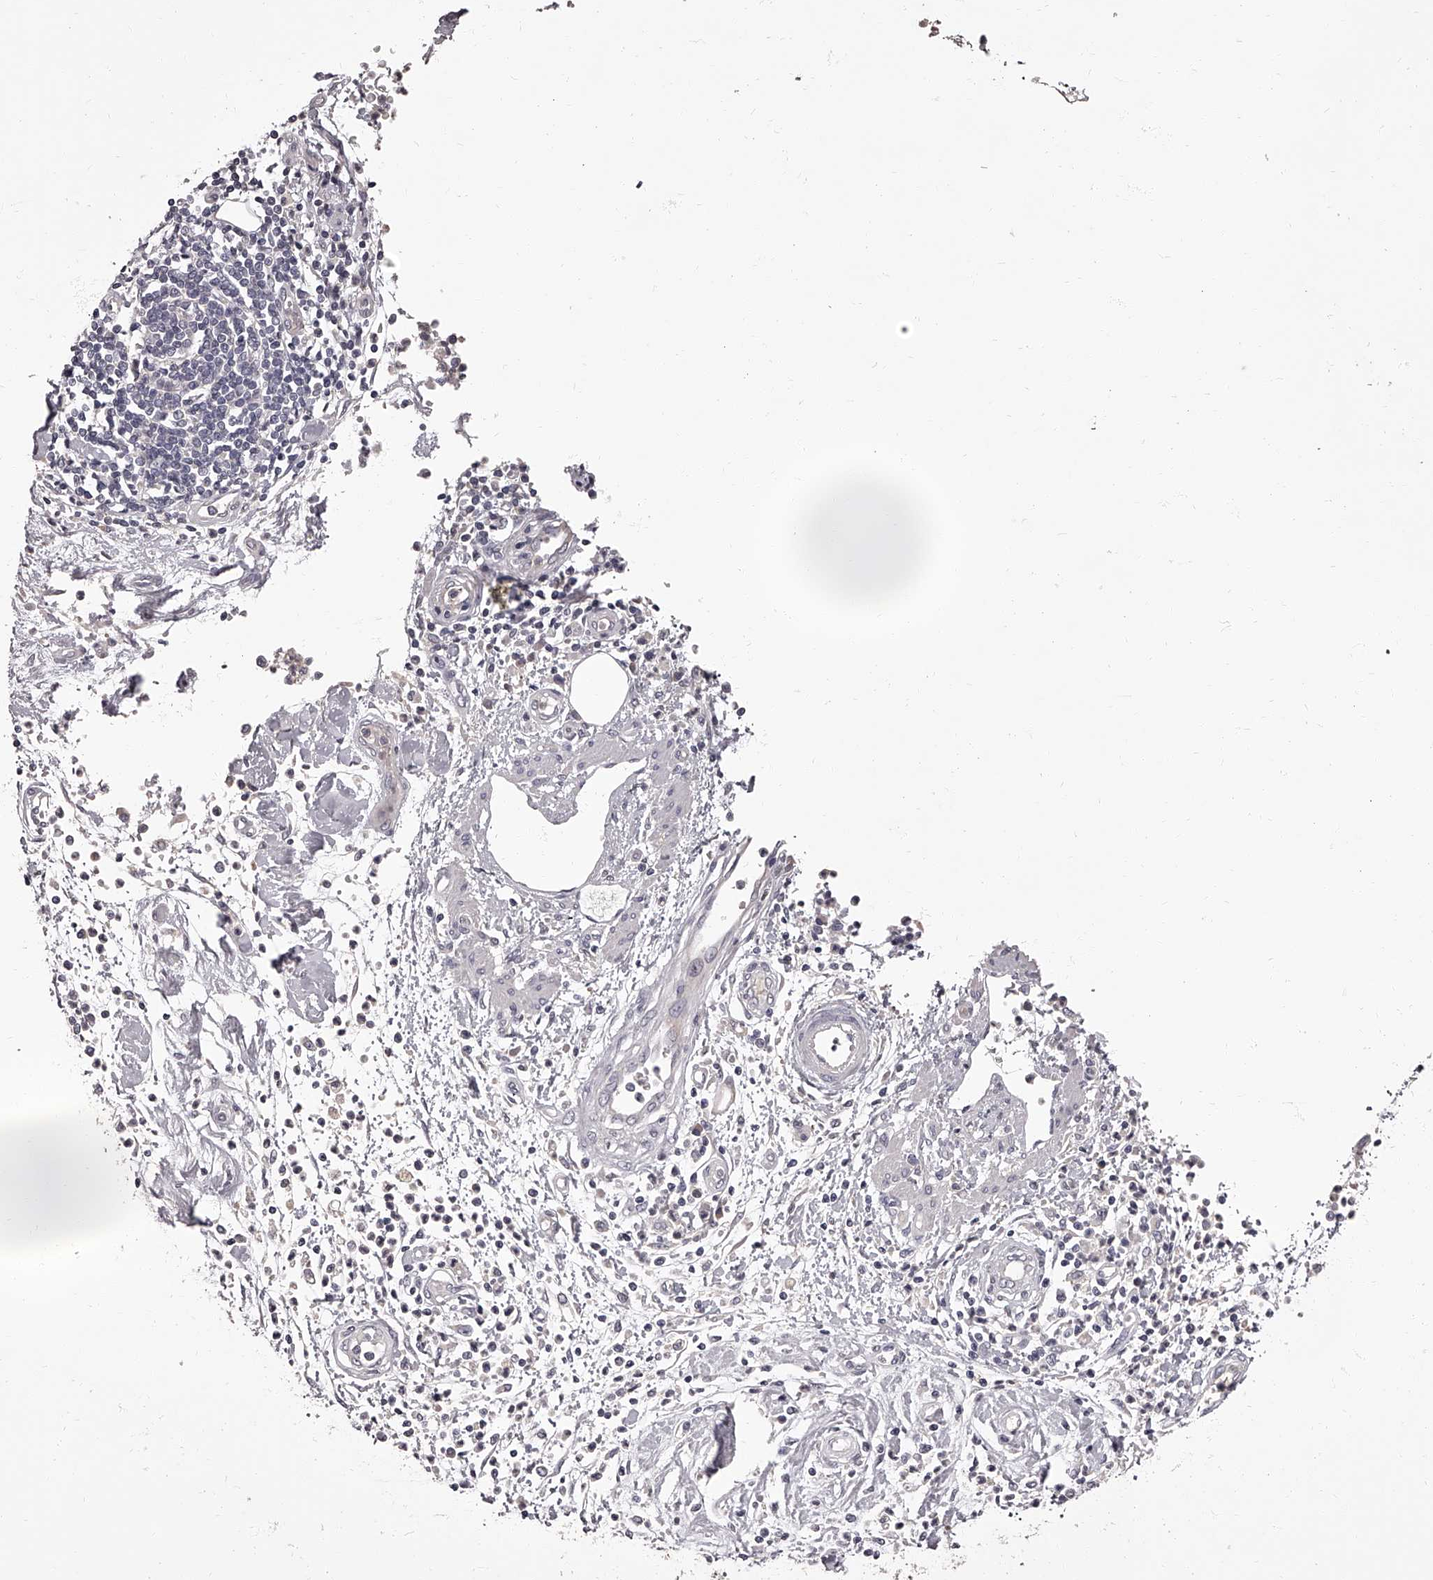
{"staining": {"intensity": "negative", "quantity": "none", "location": "none"}, "tissue": "pancreatic cancer", "cell_type": "Tumor cells", "image_type": "cancer", "snomed": [{"axis": "morphology", "description": "Adenocarcinoma, NOS"}, {"axis": "topography", "description": "Pancreas"}], "caption": "Photomicrograph shows no significant protein positivity in tumor cells of pancreatic cancer.", "gene": "APEH", "patient": {"sex": "male", "age": 69}}